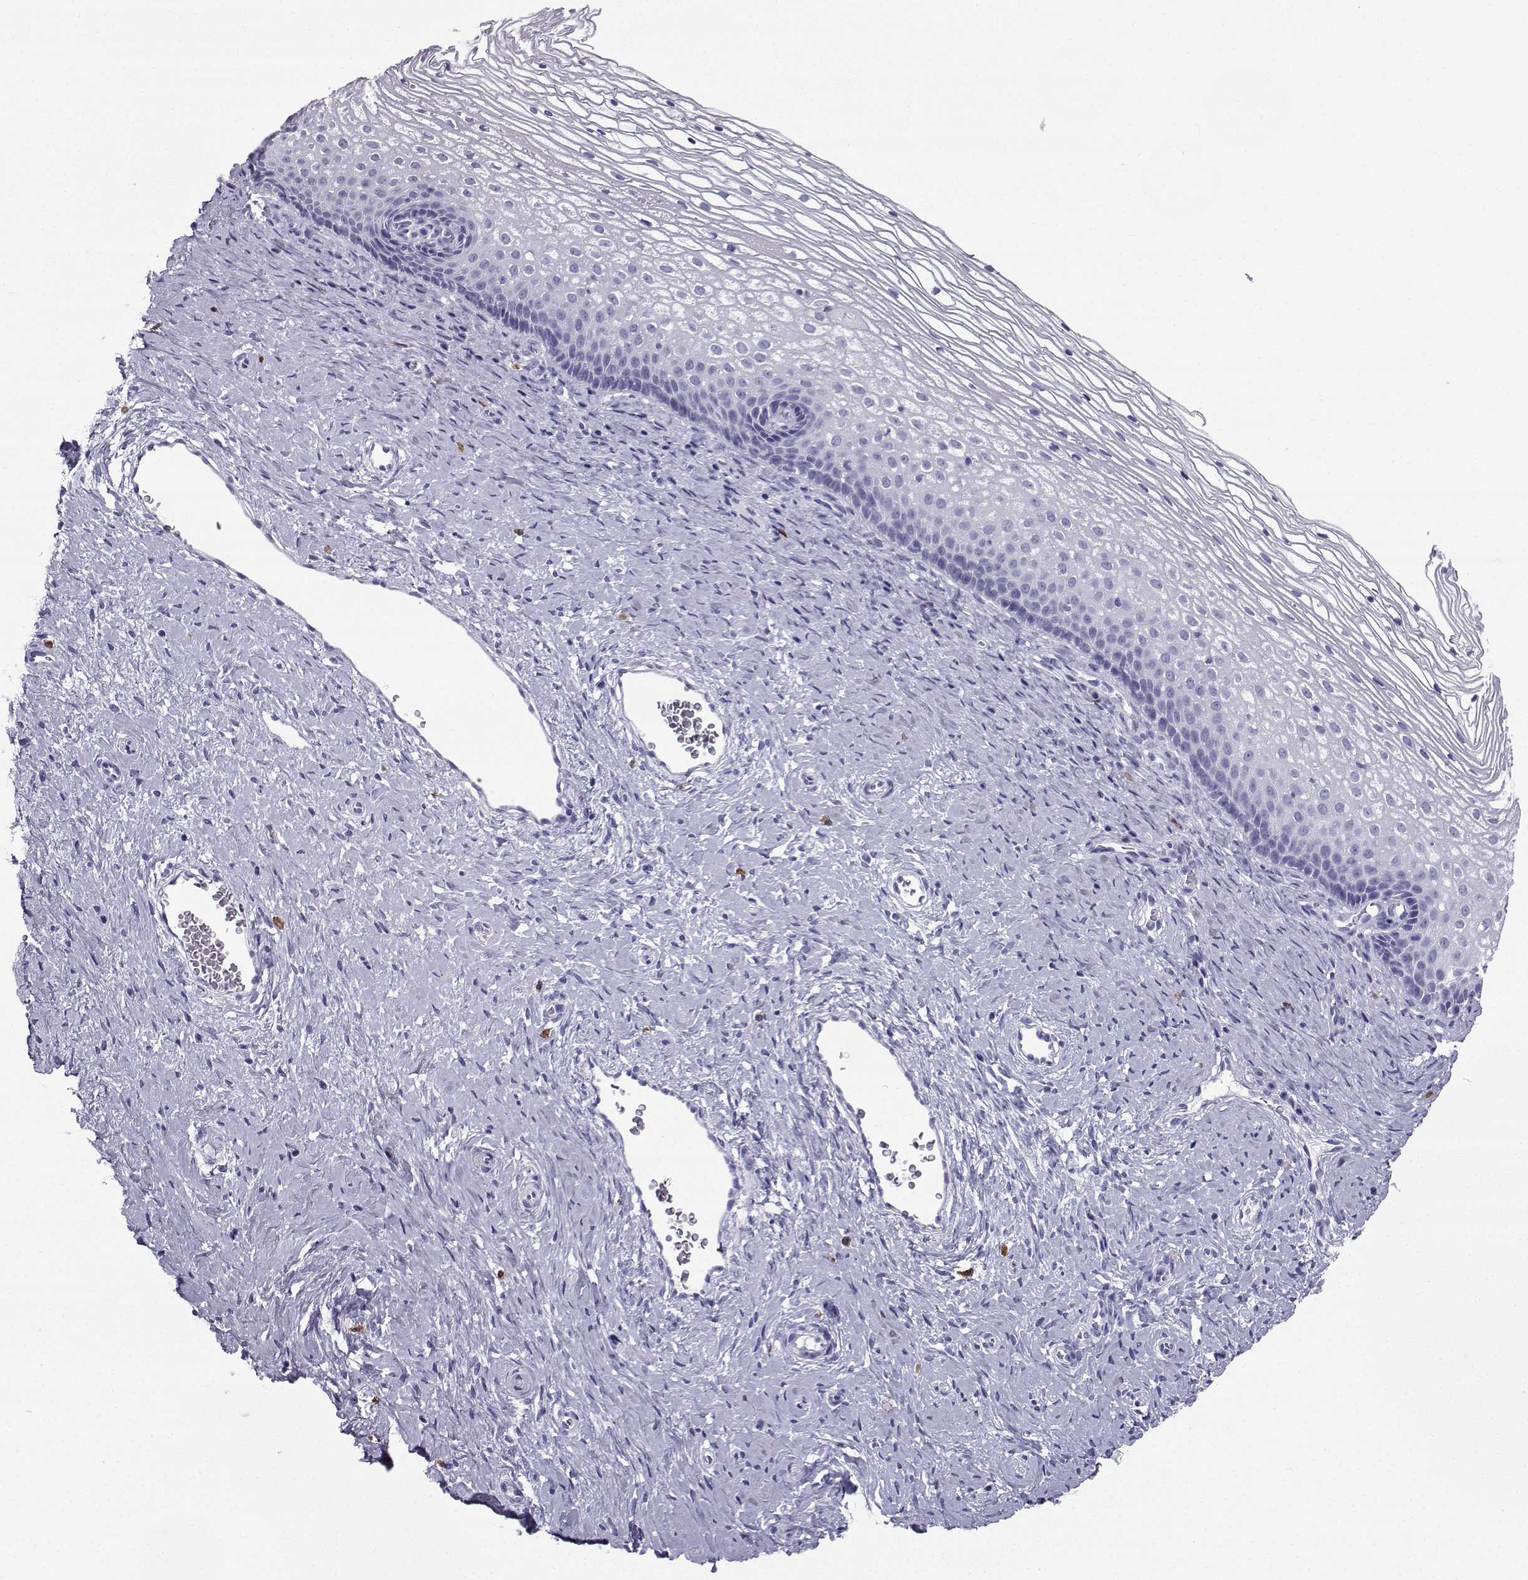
{"staining": {"intensity": "negative", "quantity": "none", "location": "none"}, "tissue": "cervix", "cell_type": "Squamous epithelial cells", "image_type": "normal", "snomed": [{"axis": "morphology", "description": "Normal tissue, NOS"}, {"axis": "topography", "description": "Cervix"}], "caption": "DAB immunohistochemical staining of benign cervix displays no significant positivity in squamous epithelial cells.", "gene": "SLC18A2", "patient": {"sex": "female", "age": 34}}